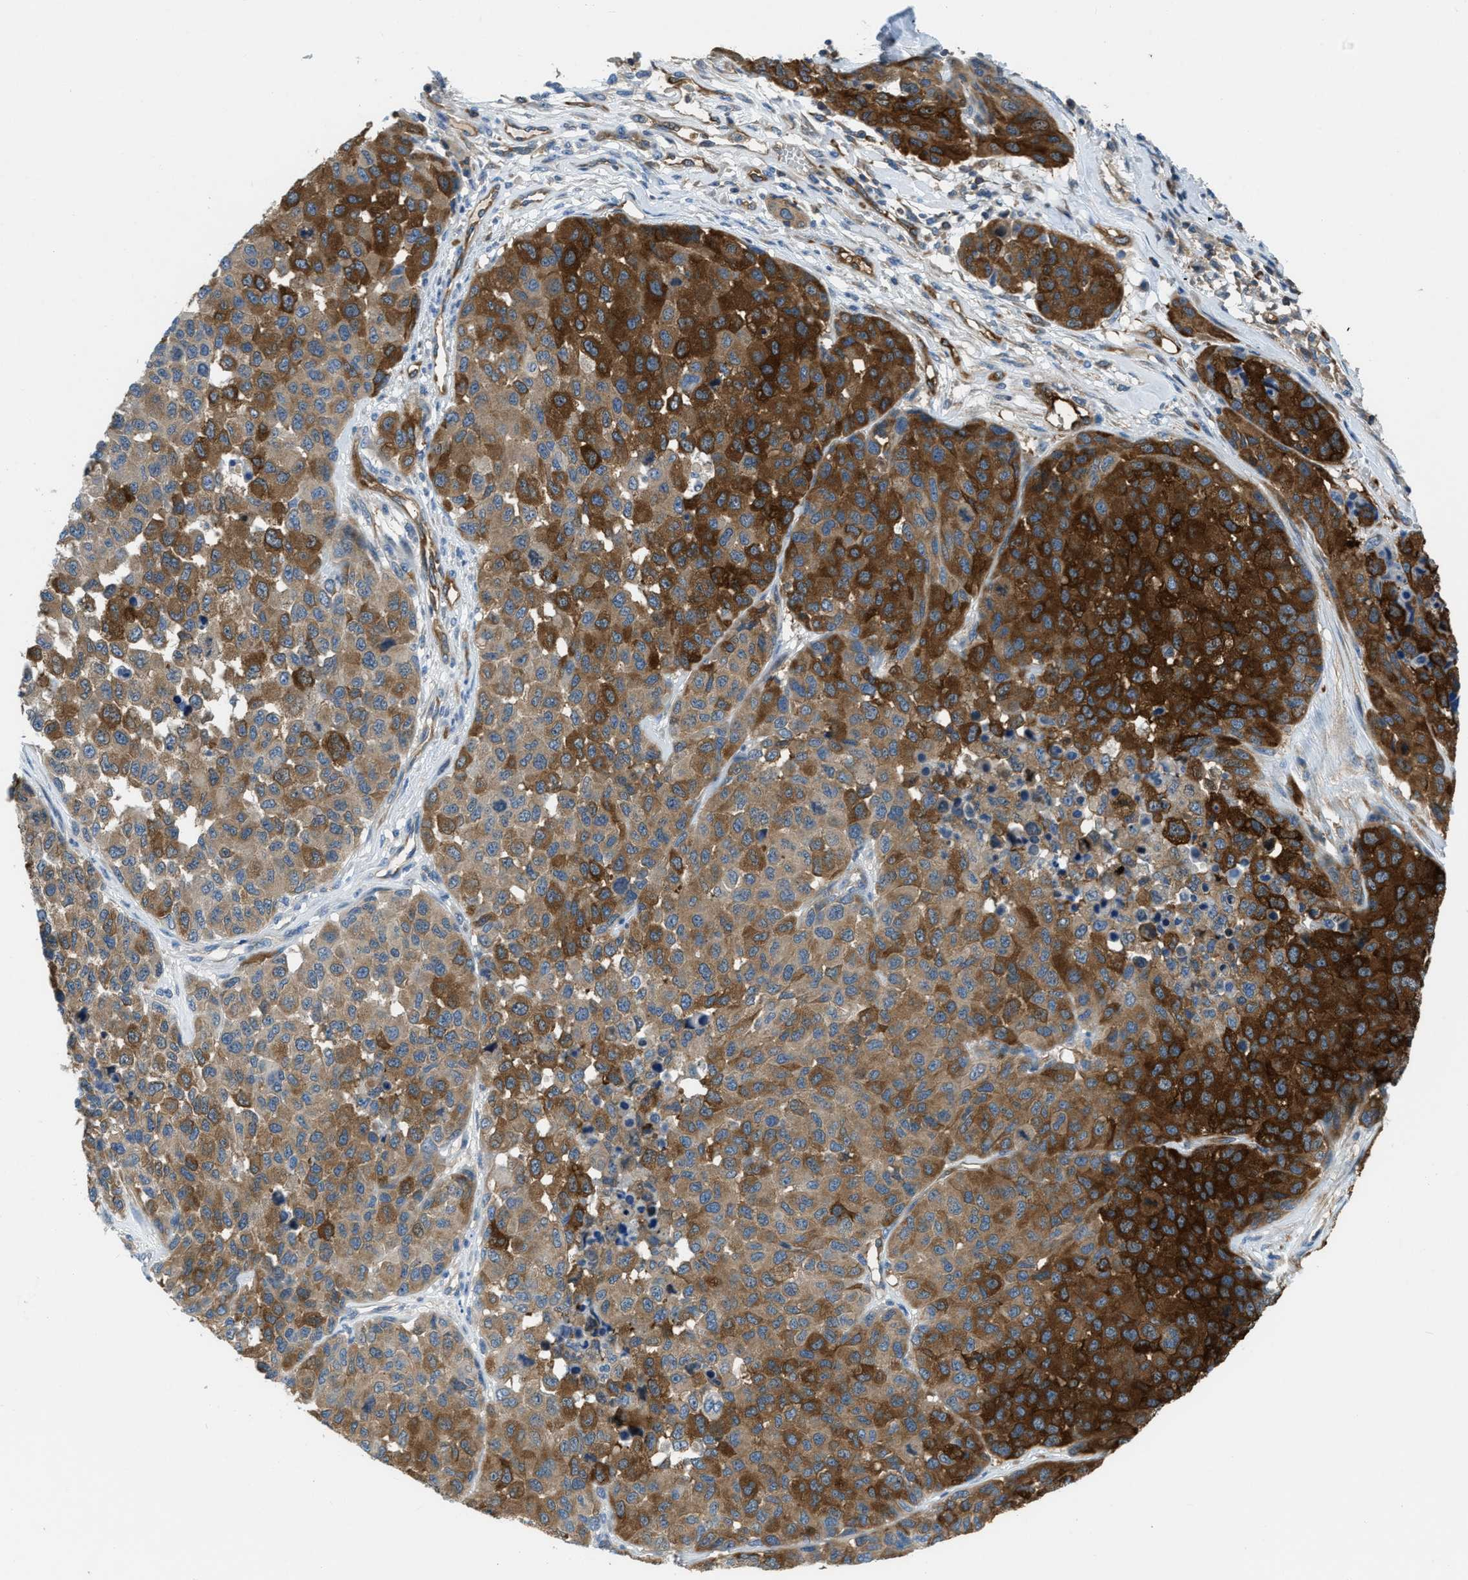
{"staining": {"intensity": "strong", "quantity": "25%-75%", "location": "cytoplasmic/membranous"}, "tissue": "melanoma", "cell_type": "Tumor cells", "image_type": "cancer", "snomed": [{"axis": "morphology", "description": "Malignant melanoma, NOS"}, {"axis": "topography", "description": "Skin"}], "caption": "Malignant melanoma stained with IHC reveals strong cytoplasmic/membranous staining in about 25%-75% of tumor cells. (brown staining indicates protein expression, while blue staining denotes nuclei).", "gene": "PFKP", "patient": {"sex": "male", "age": 62}}